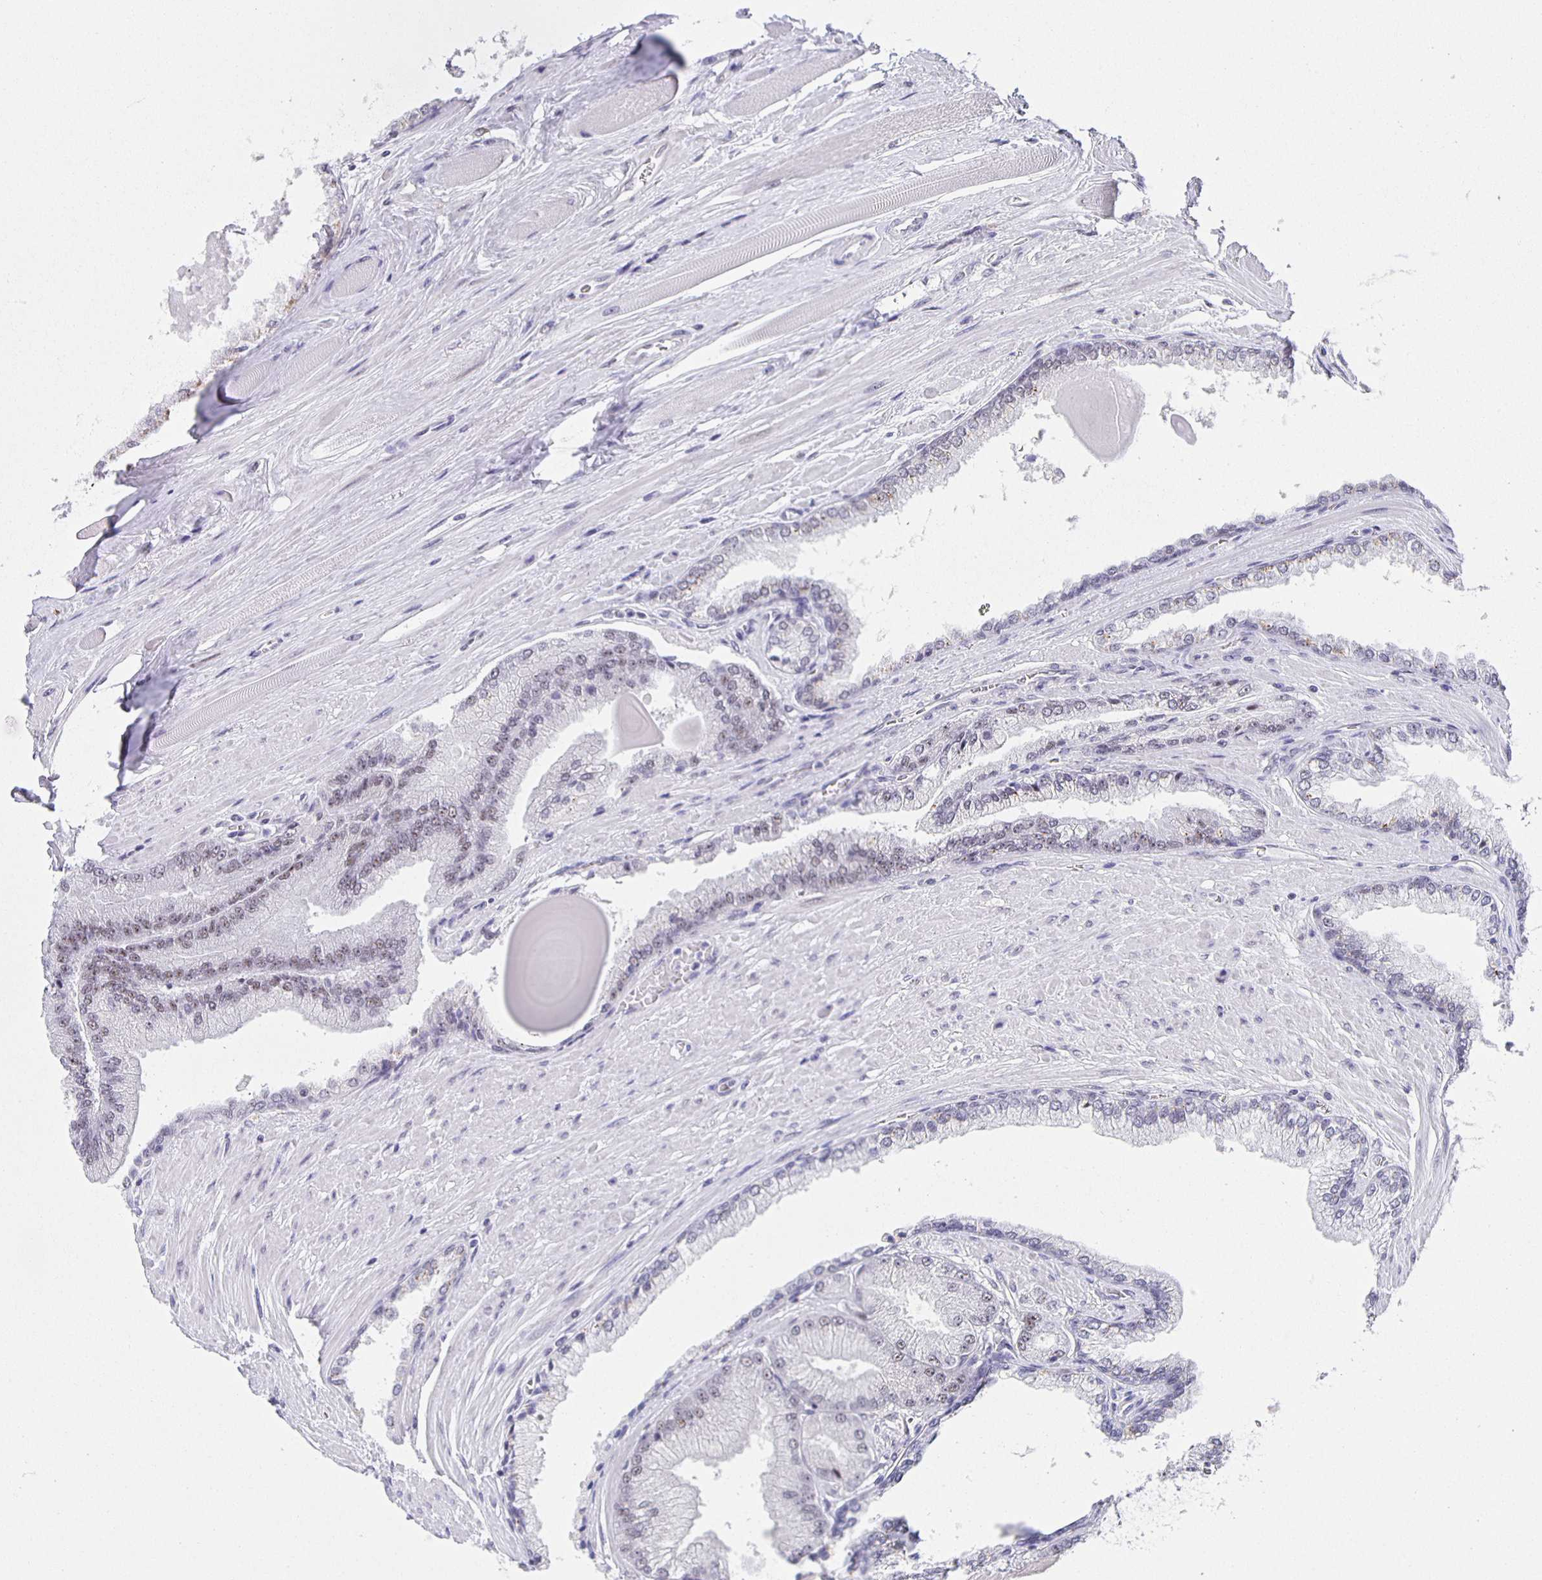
{"staining": {"intensity": "weak", "quantity": "<25%", "location": "nuclear"}, "tissue": "prostate cancer", "cell_type": "Tumor cells", "image_type": "cancer", "snomed": [{"axis": "morphology", "description": "Adenocarcinoma, Low grade"}, {"axis": "topography", "description": "Prostate"}], "caption": "DAB immunohistochemical staining of prostate cancer shows no significant expression in tumor cells.", "gene": "ZRANB2", "patient": {"sex": "male", "age": 67}}